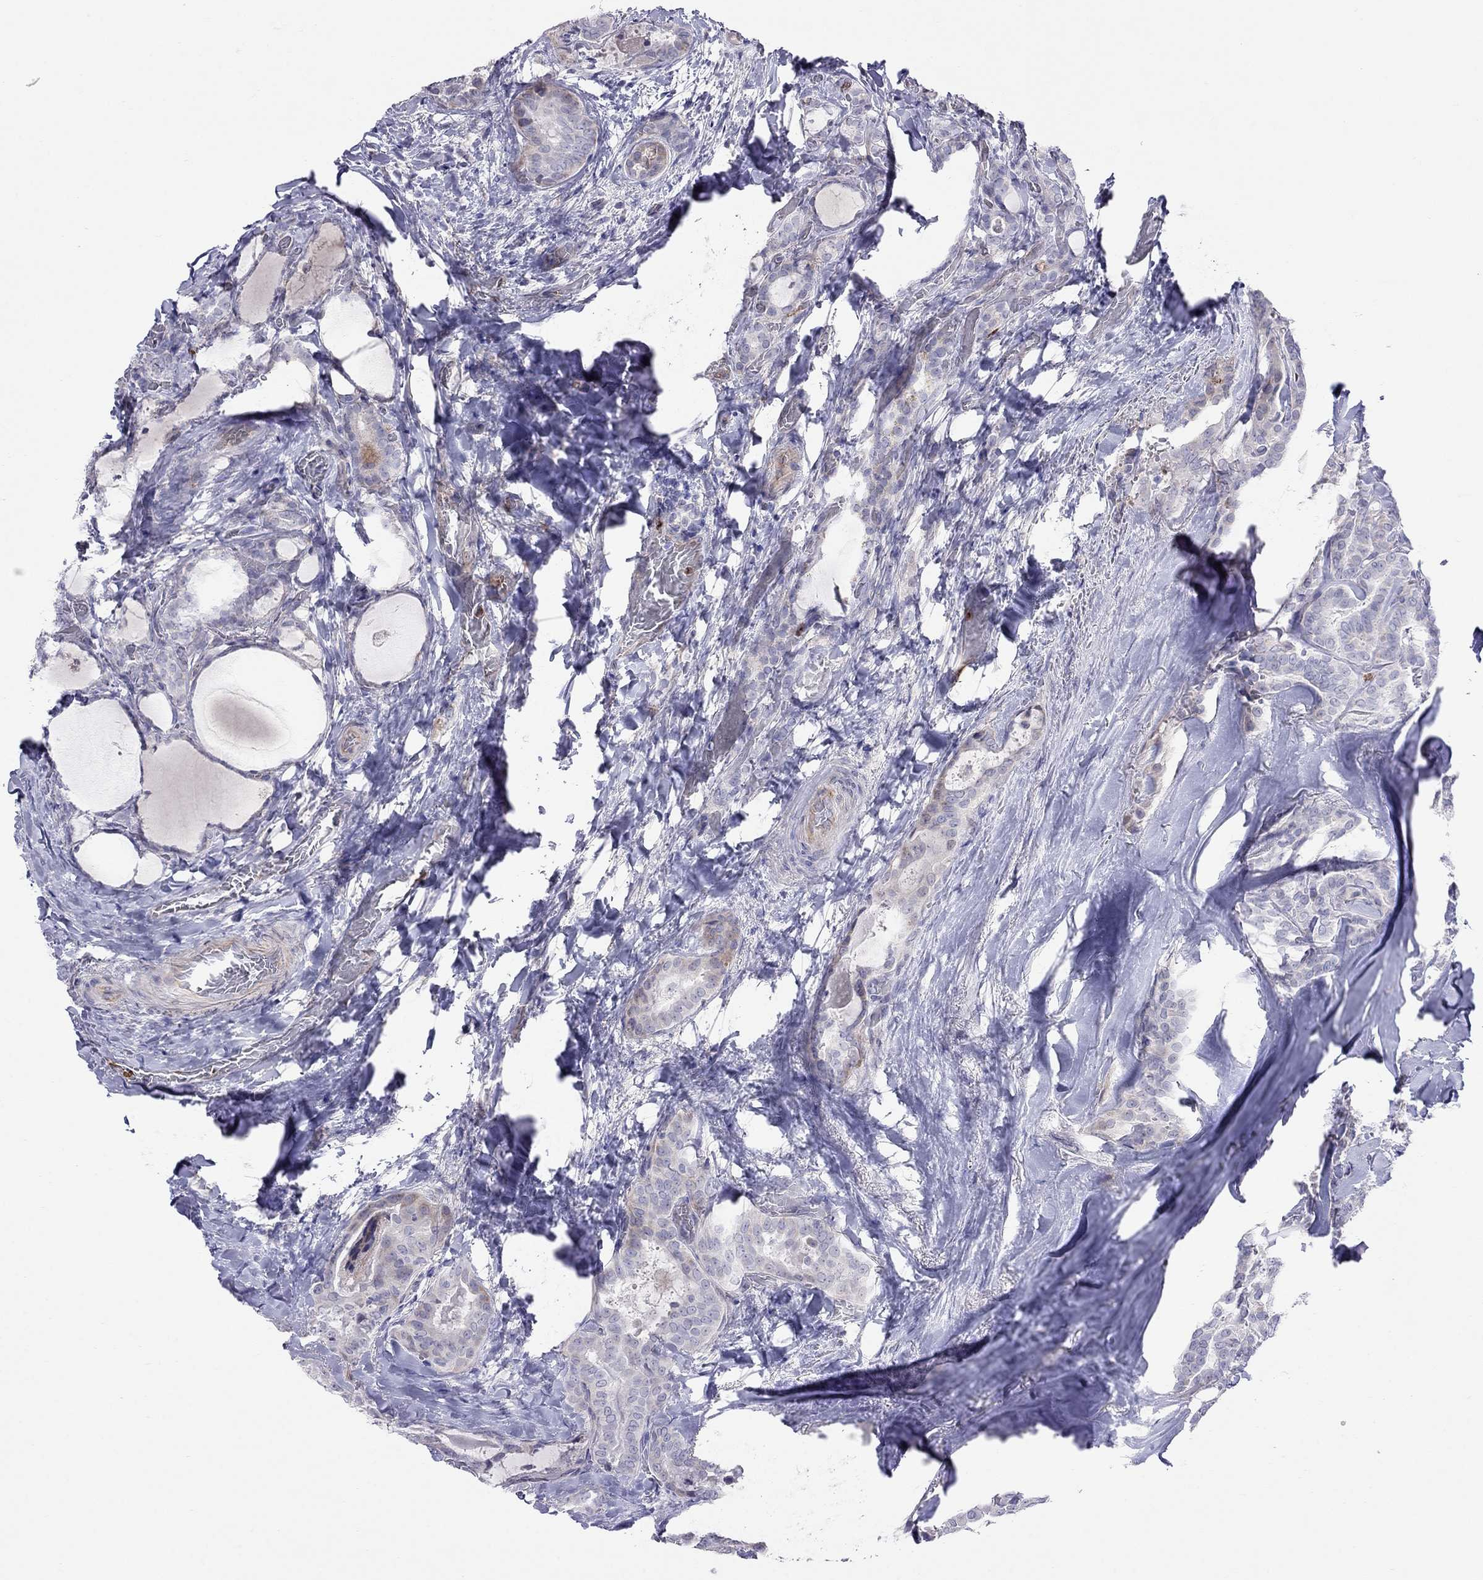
{"staining": {"intensity": "weak", "quantity": "25%-75%", "location": "cytoplasmic/membranous"}, "tissue": "thyroid cancer", "cell_type": "Tumor cells", "image_type": "cancer", "snomed": [{"axis": "morphology", "description": "Papillary adenocarcinoma, NOS"}, {"axis": "topography", "description": "Thyroid gland"}], "caption": "Tumor cells show low levels of weak cytoplasmic/membranous expression in about 25%-75% of cells in human thyroid cancer (papillary adenocarcinoma). The staining was performed using DAB to visualize the protein expression in brown, while the nuclei were stained in blue with hematoxylin (Magnification: 20x).", "gene": "SPINT4", "patient": {"sex": "female", "age": 39}}